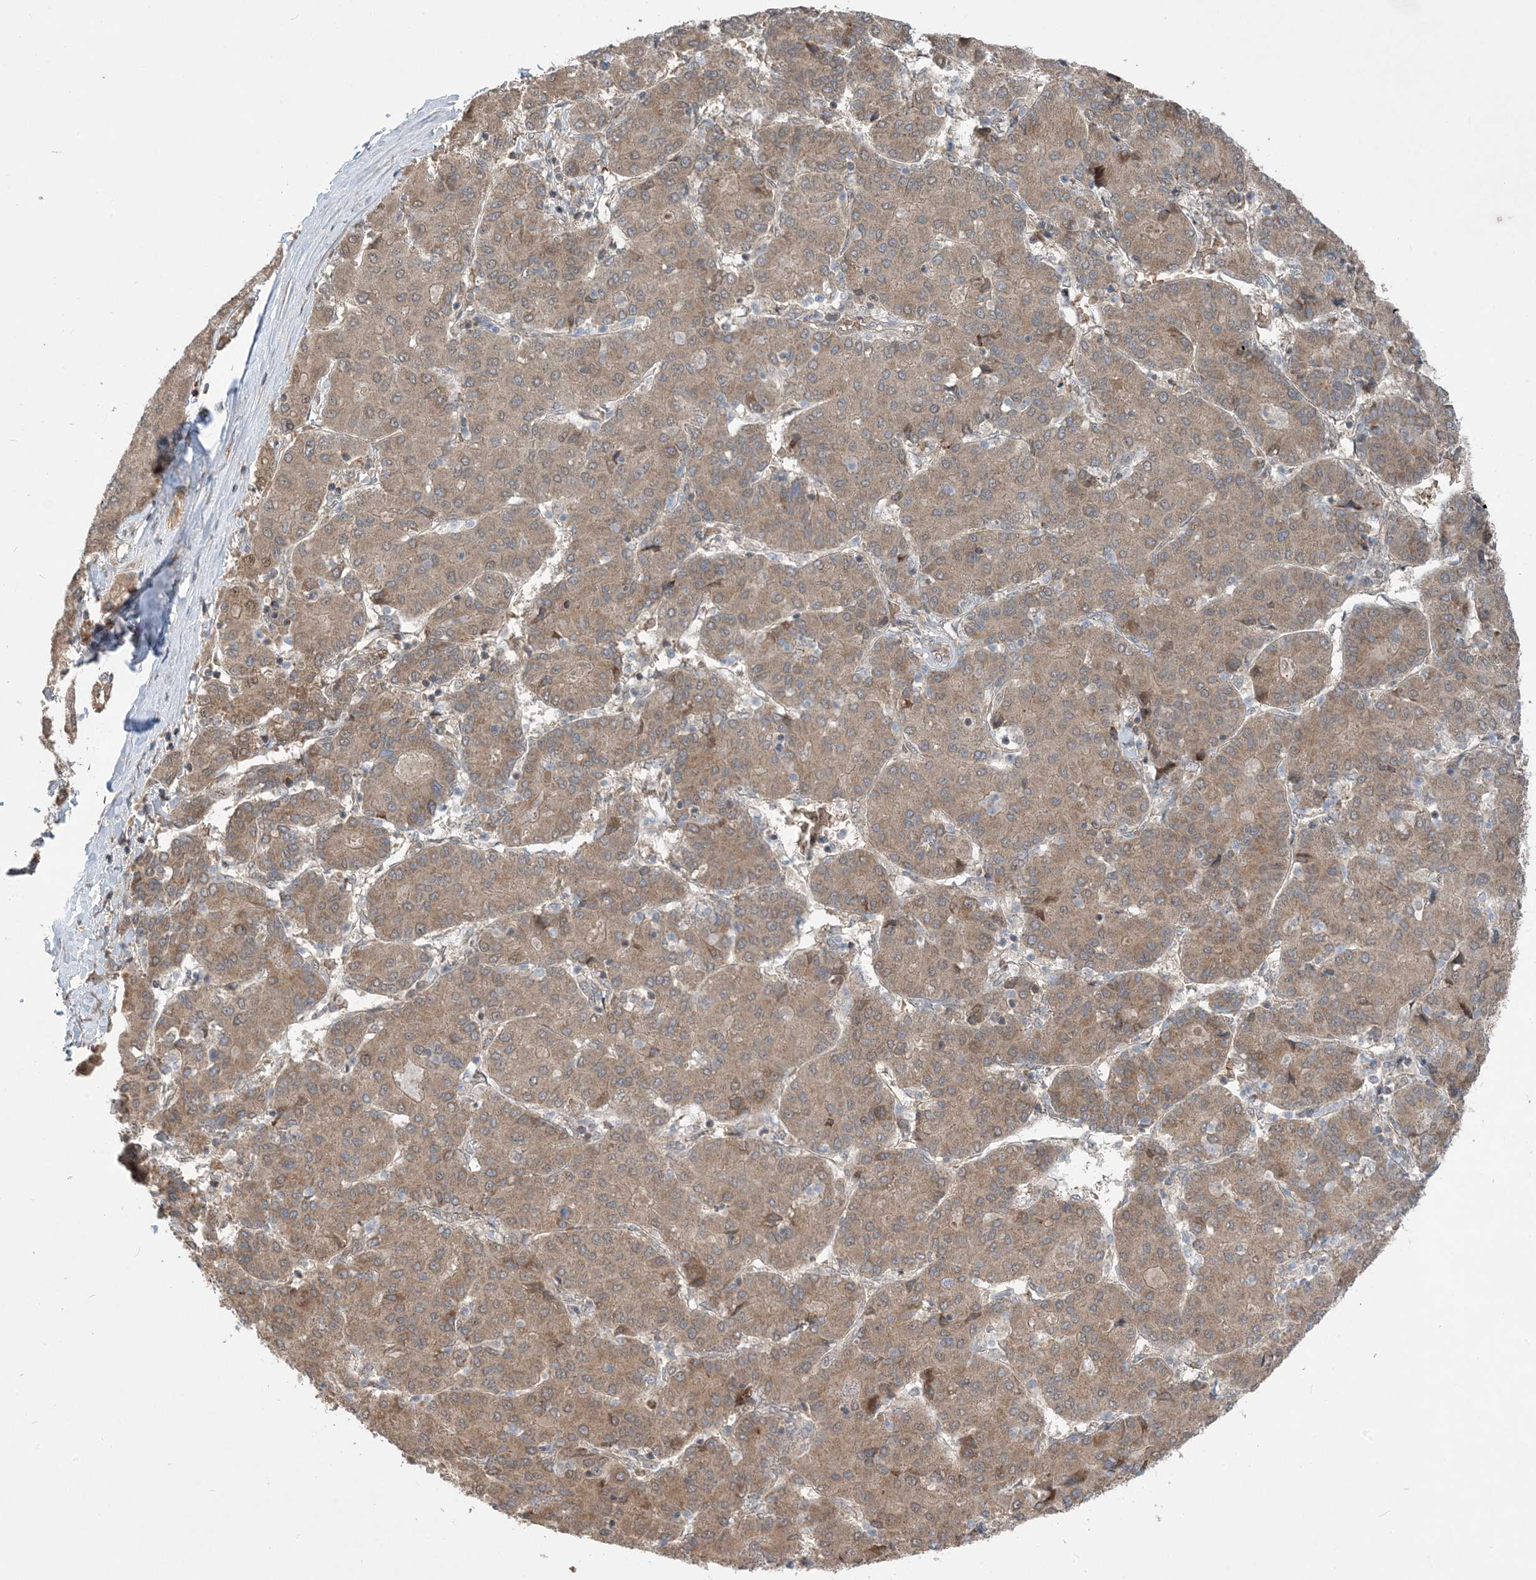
{"staining": {"intensity": "moderate", "quantity": ">75%", "location": "cytoplasmic/membranous"}, "tissue": "liver cancer", "cell_type": "Tumor cells", "image_type": "cancer", "snomed": [{"axis": "morphology", "description": "Carcinoma, Hepatocellular, NOS"}, {"axis": "topography", "description": "Liver"}], "caption": "Human liver hepatocellular carcinoma stained for a protein (brown) reveals moderate cytoplasmic/membranous positive expression in about >75% of tumor cells.", "gene": "PUSL1", "patient": {"sex": "male", "age": 65}}